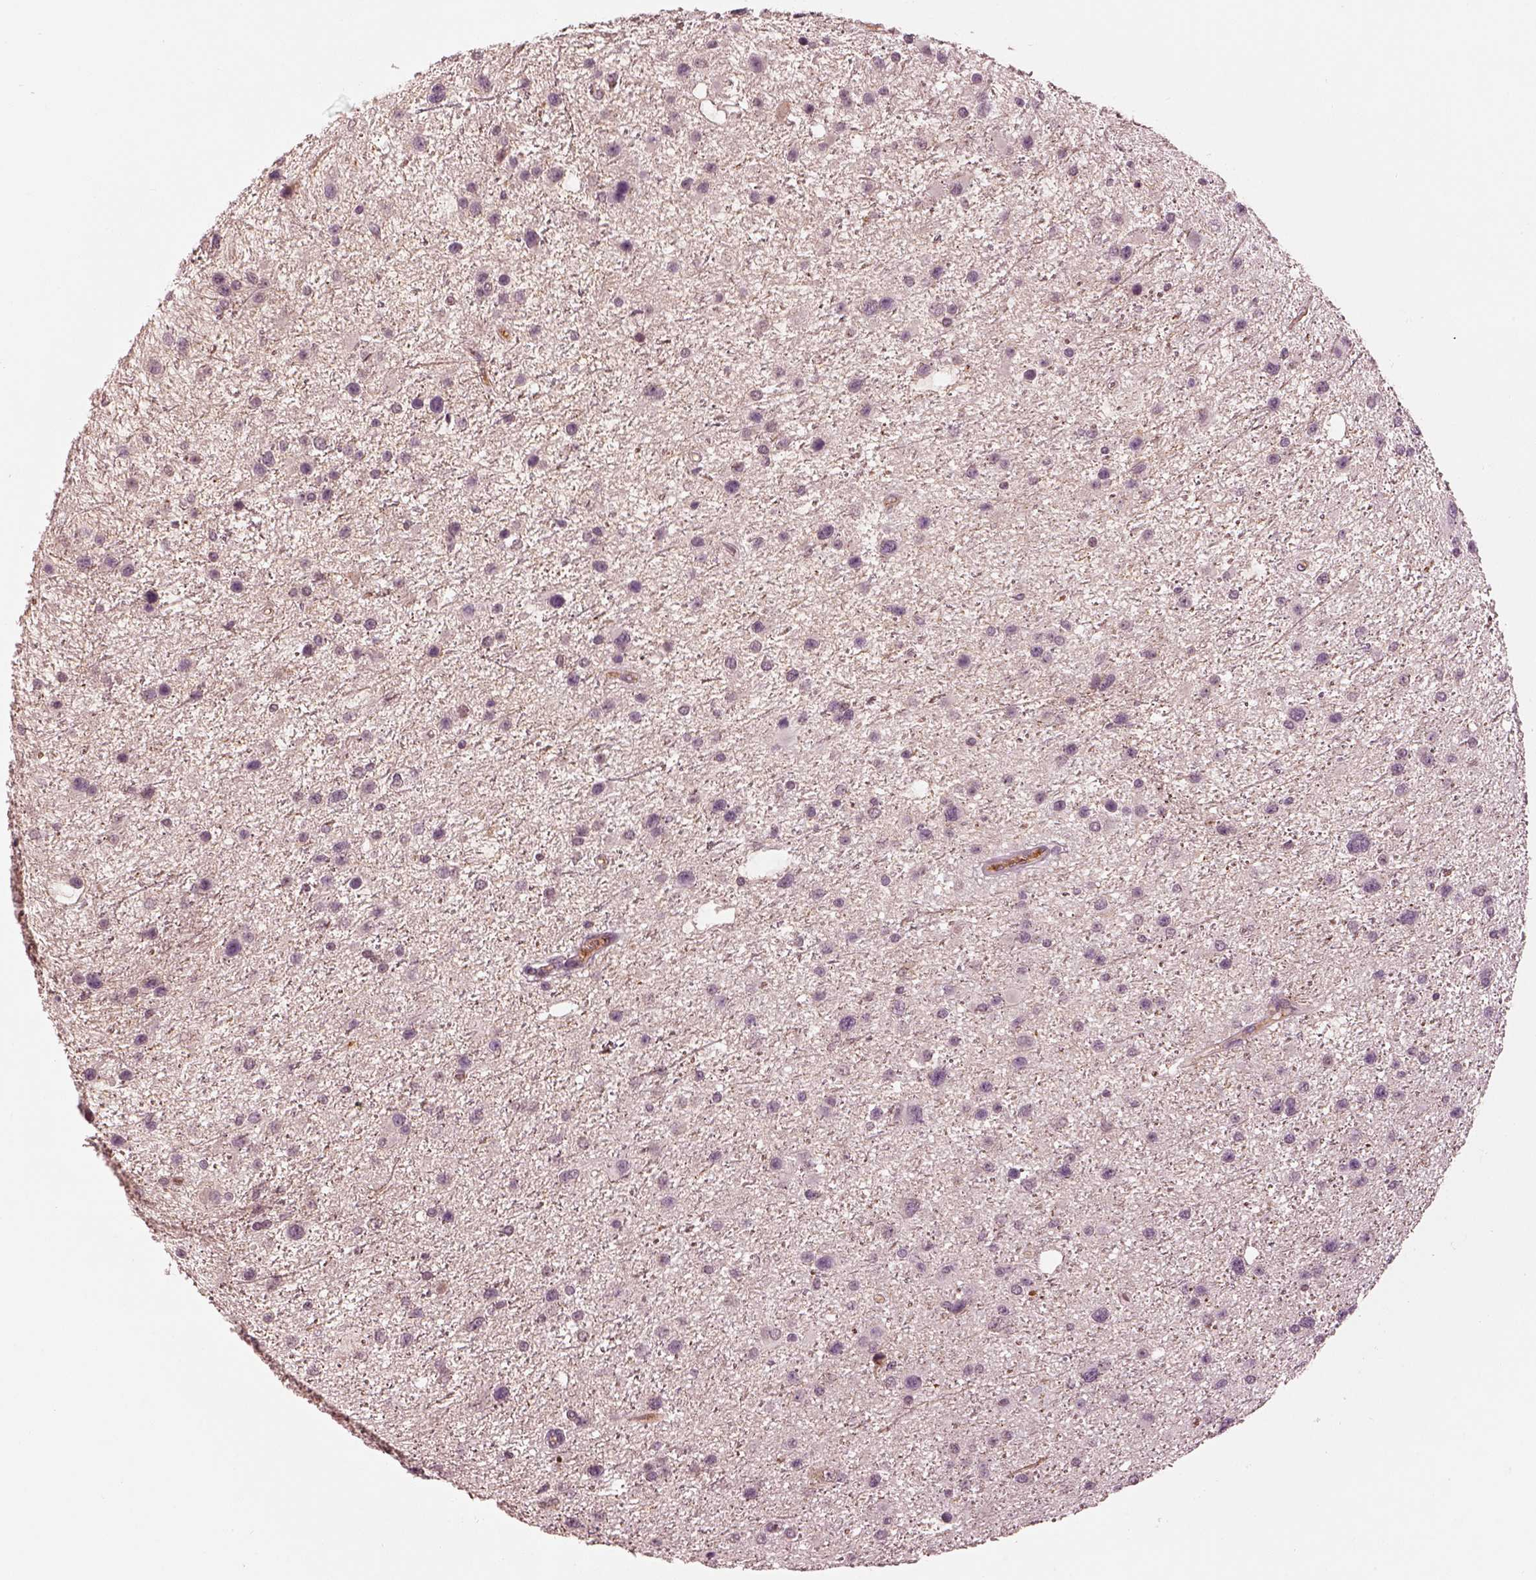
{"staining": {"intensity": "negative", "quantity": "none", "location": "none"}, "tissue": "glioma", "cell_type": "Tumor cells", "image_type": "cancer", "snomed": [{"axis": "morphology", "description": "Glioma, malignant, Low grade"}, {"axis": "topography", "description": "Brain"}], "caption": "DAB (3,3'-diaminobenzidine) immunohistochemical staining of malignant glioma (low-grade) reveals no significant positivity in tumor cells. (Immunohistochemistry, brightfield microscopy, high magnification).", "gene": "KCNA2", "patient": {"sex": "female", "age": 32}}